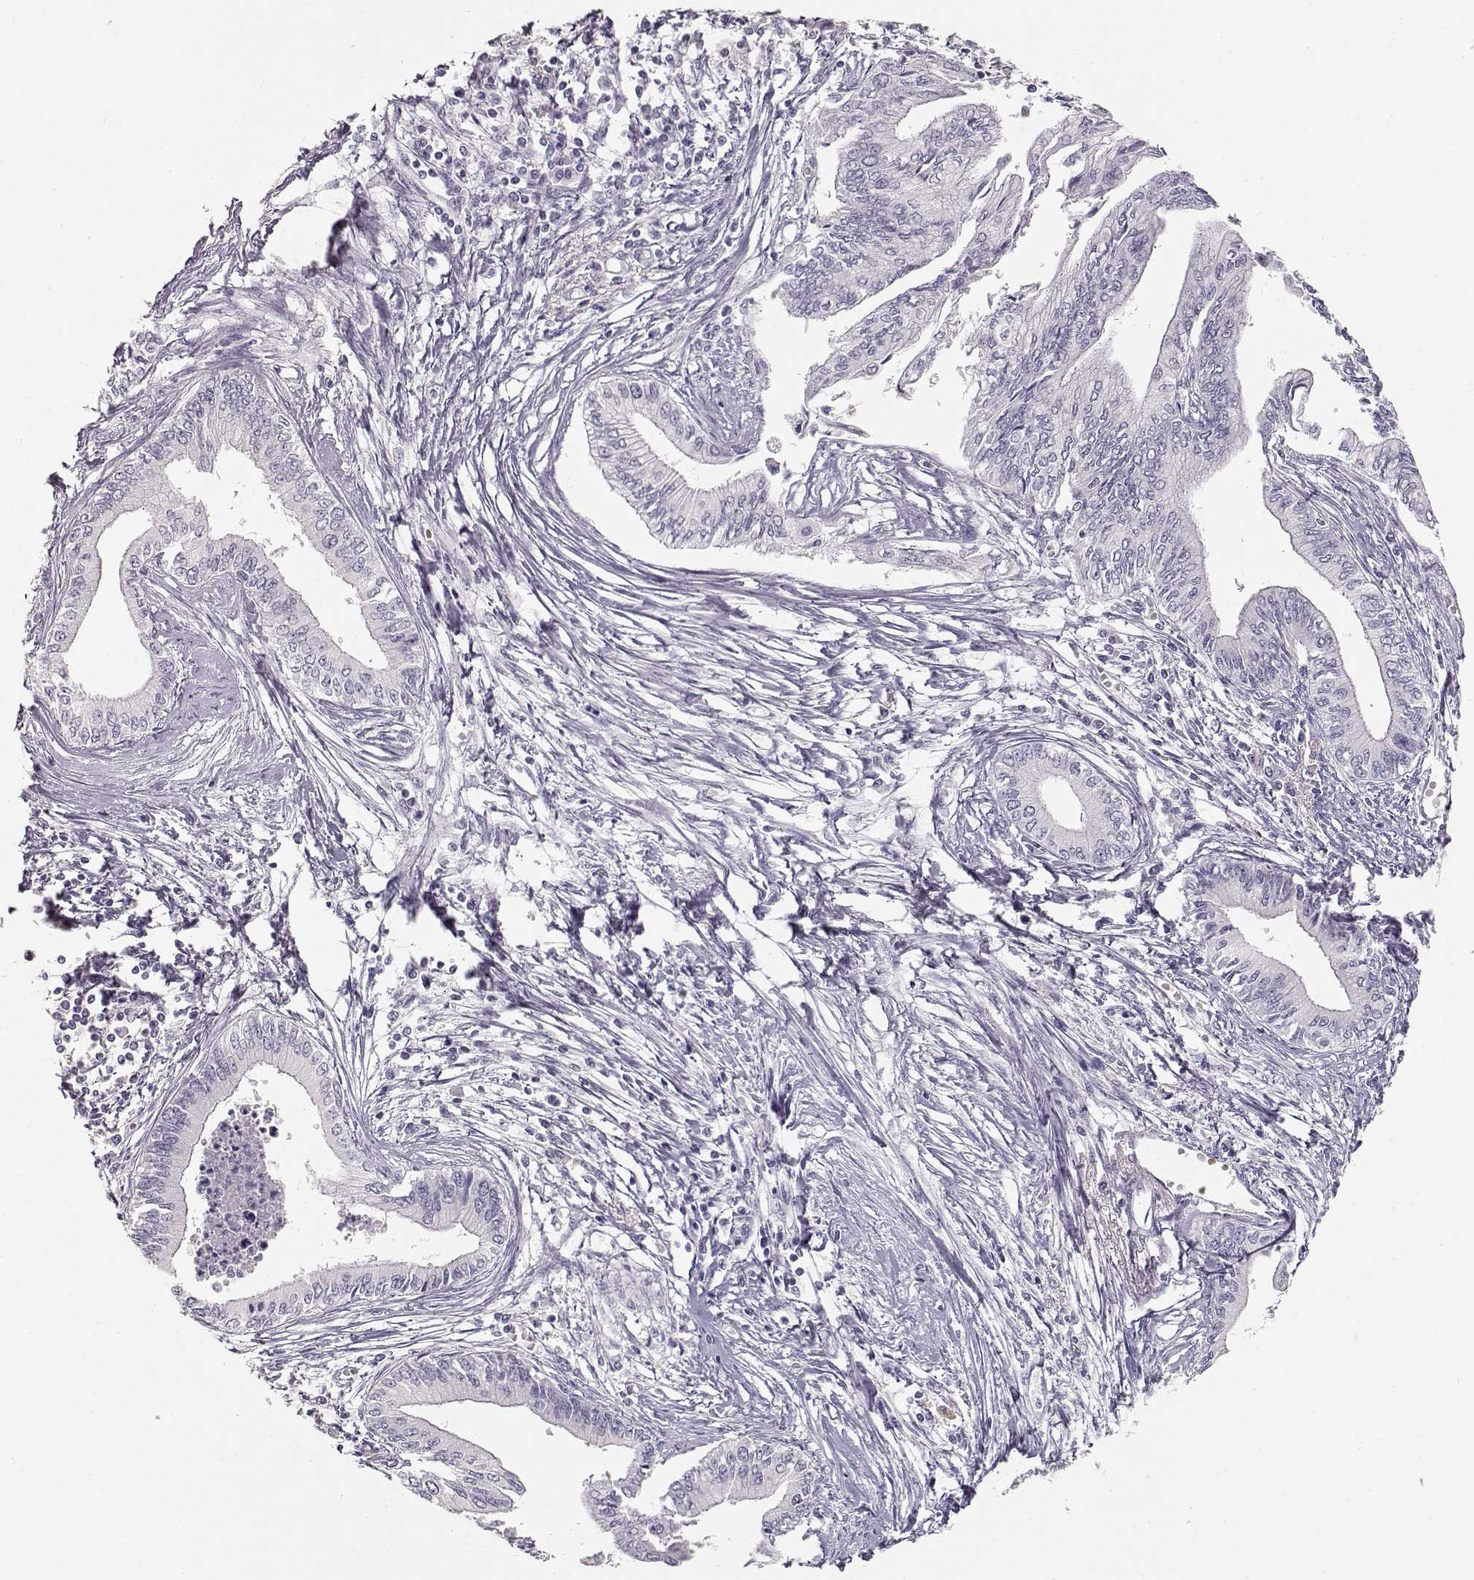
{"staining": {"intensity": "negative", "quantity": "none", "location": "none"}, "tissue": "pancreatic cancer", "cell_type": "Tumor cells", "image_type": "cancer", "snomed": [{"axis": "morphology", "description": "Adenocarcinoma, NOS"}, {"axis": "topography", "description": "Pancreas"}], "caption": "An IHC image of adenocarcinoma (pancreatic) is shown. There is no staining in tumor cells of adenocarcinoma (pancreatic).", "gene": "TKTL1", "patient": {"sex": "female", "age": 61}}